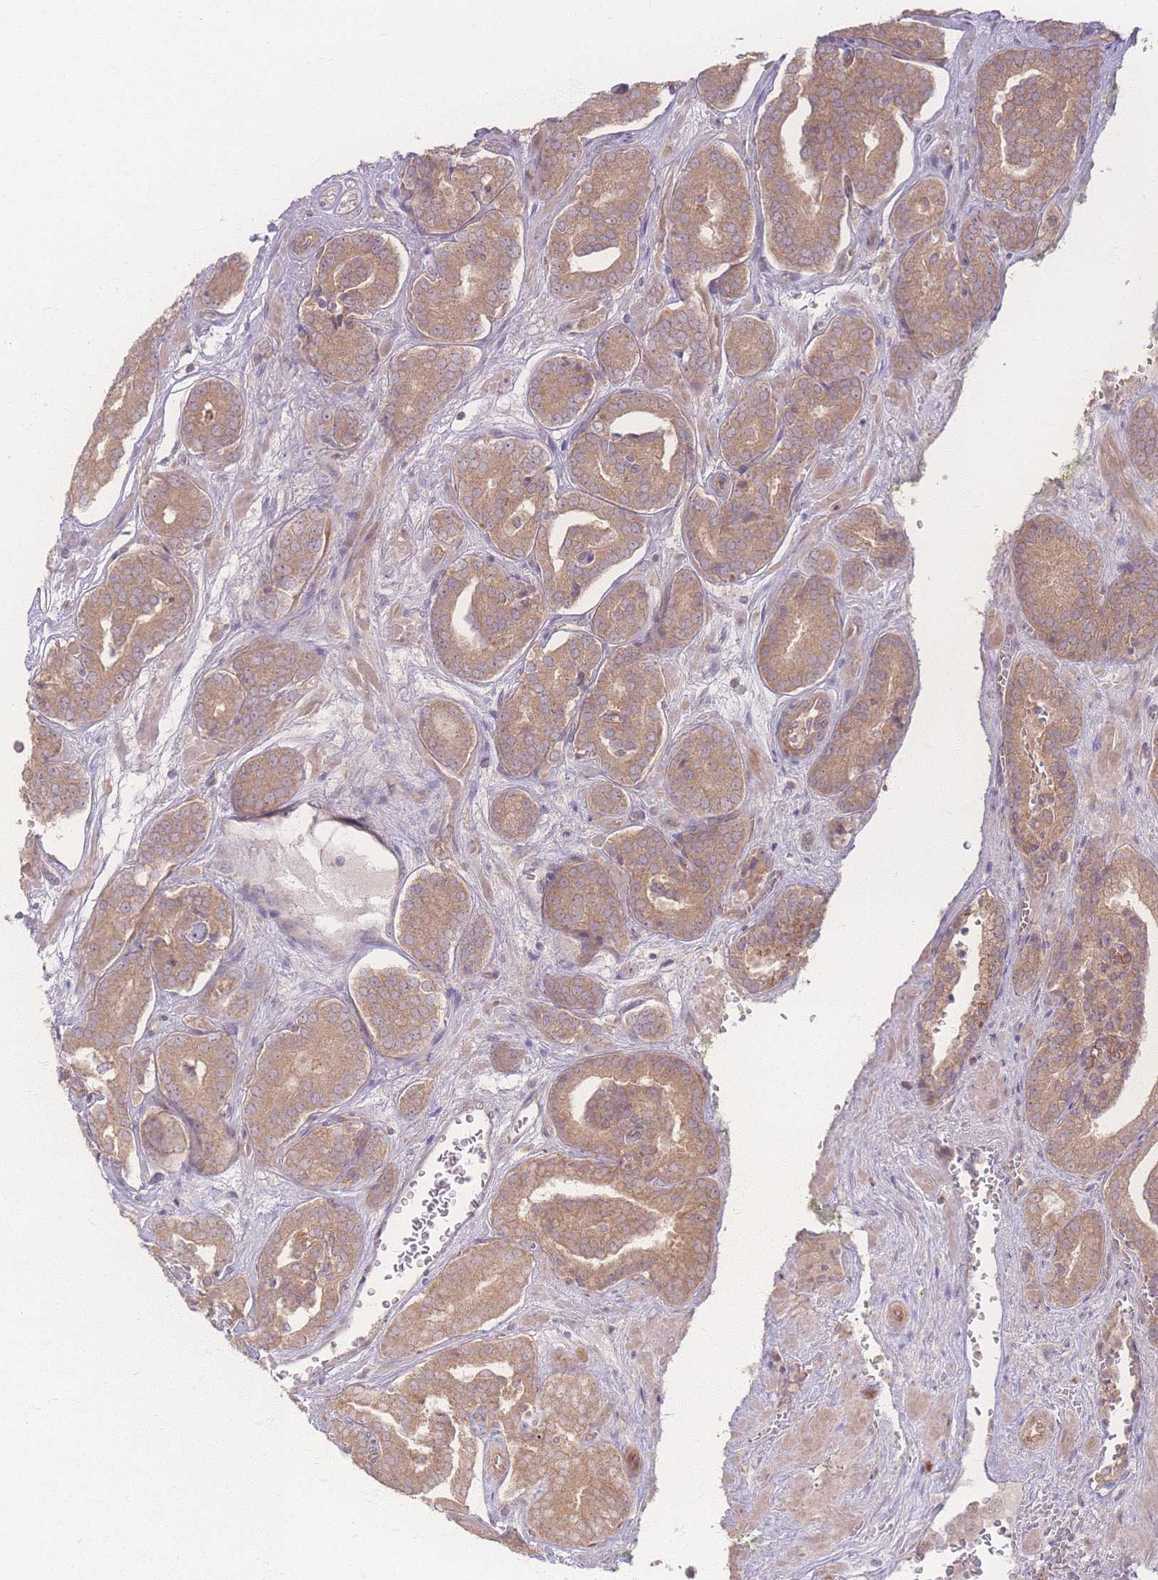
{"staining": {"intensity": "moderate", "quantity": ">75%", "location": "cytoplasmic/membranous"}, "tissue": "prostate cancer", "cell_type": "Tumor cells", "image_type": "cancer", "snomed": [{"axis": "morphology", "description": "Adenocarcinoma, High grade"}, {"axis": "topography", "description": "Prostate"}], "caption": "The image demonstrates a brown stain indicating the presence of a protein in the cytoplasmic/membranous of tumor cells in adenocarcinoma (high-grade) (prostate).", "gene": "INSR", "patient": {"sex": "male", "age": 66}}